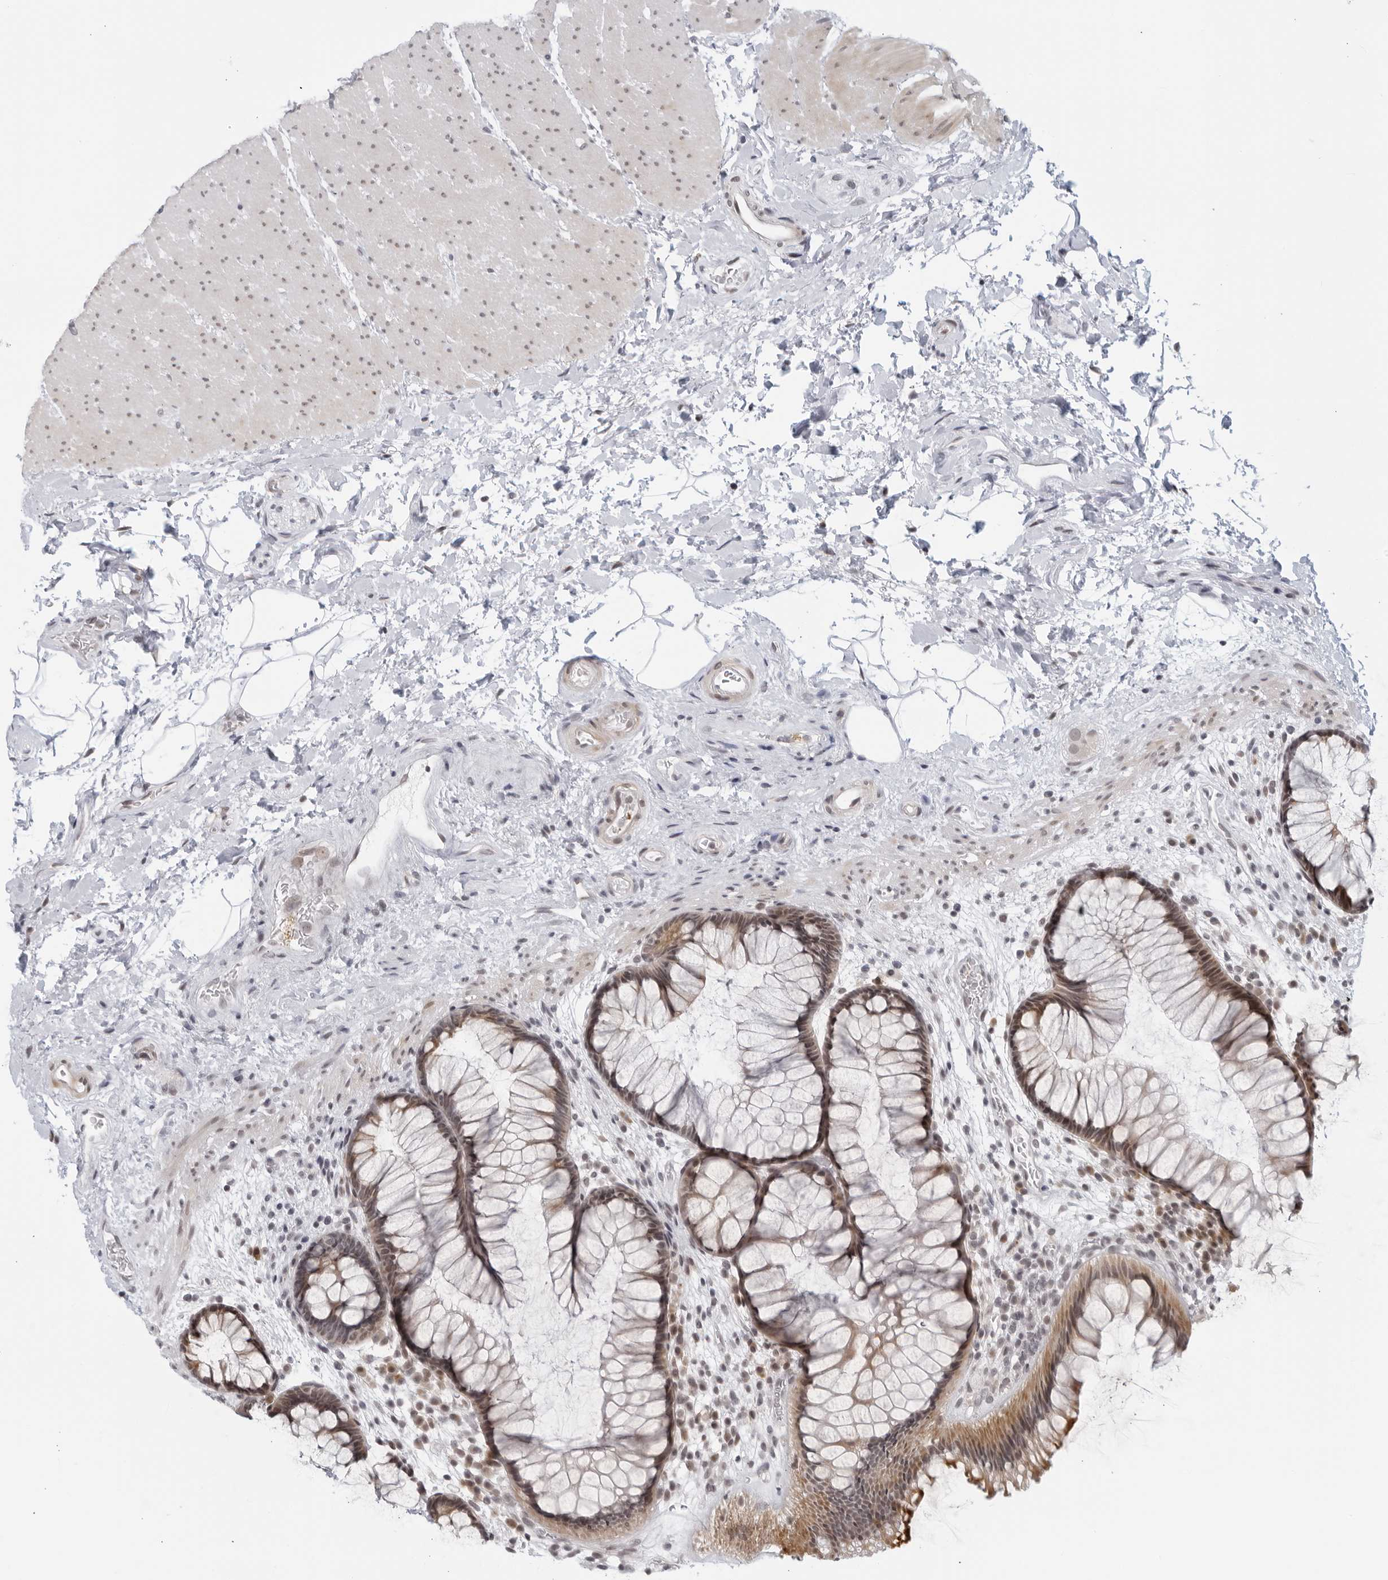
{"staining": {"intensity": "moderate", "quantity": "25%-75%", "location": "cytoplasmic/membranous"}, "tissue": "rectum", "cell_type": "Glandular cells", "image_type": "normal", "snomed": [{"axis": "morphology", "description": "Normal tissue, NOS"}, {"axis": "topography", "description": "Rectum"}], "caption": "A brown stain highlights moderate cytoplasmic/membranous expression of a protein in glandular cells of unremarkable rectum.", "gene": "RAB11FIP3", "patient": {"sex": "male", "age": 51}}